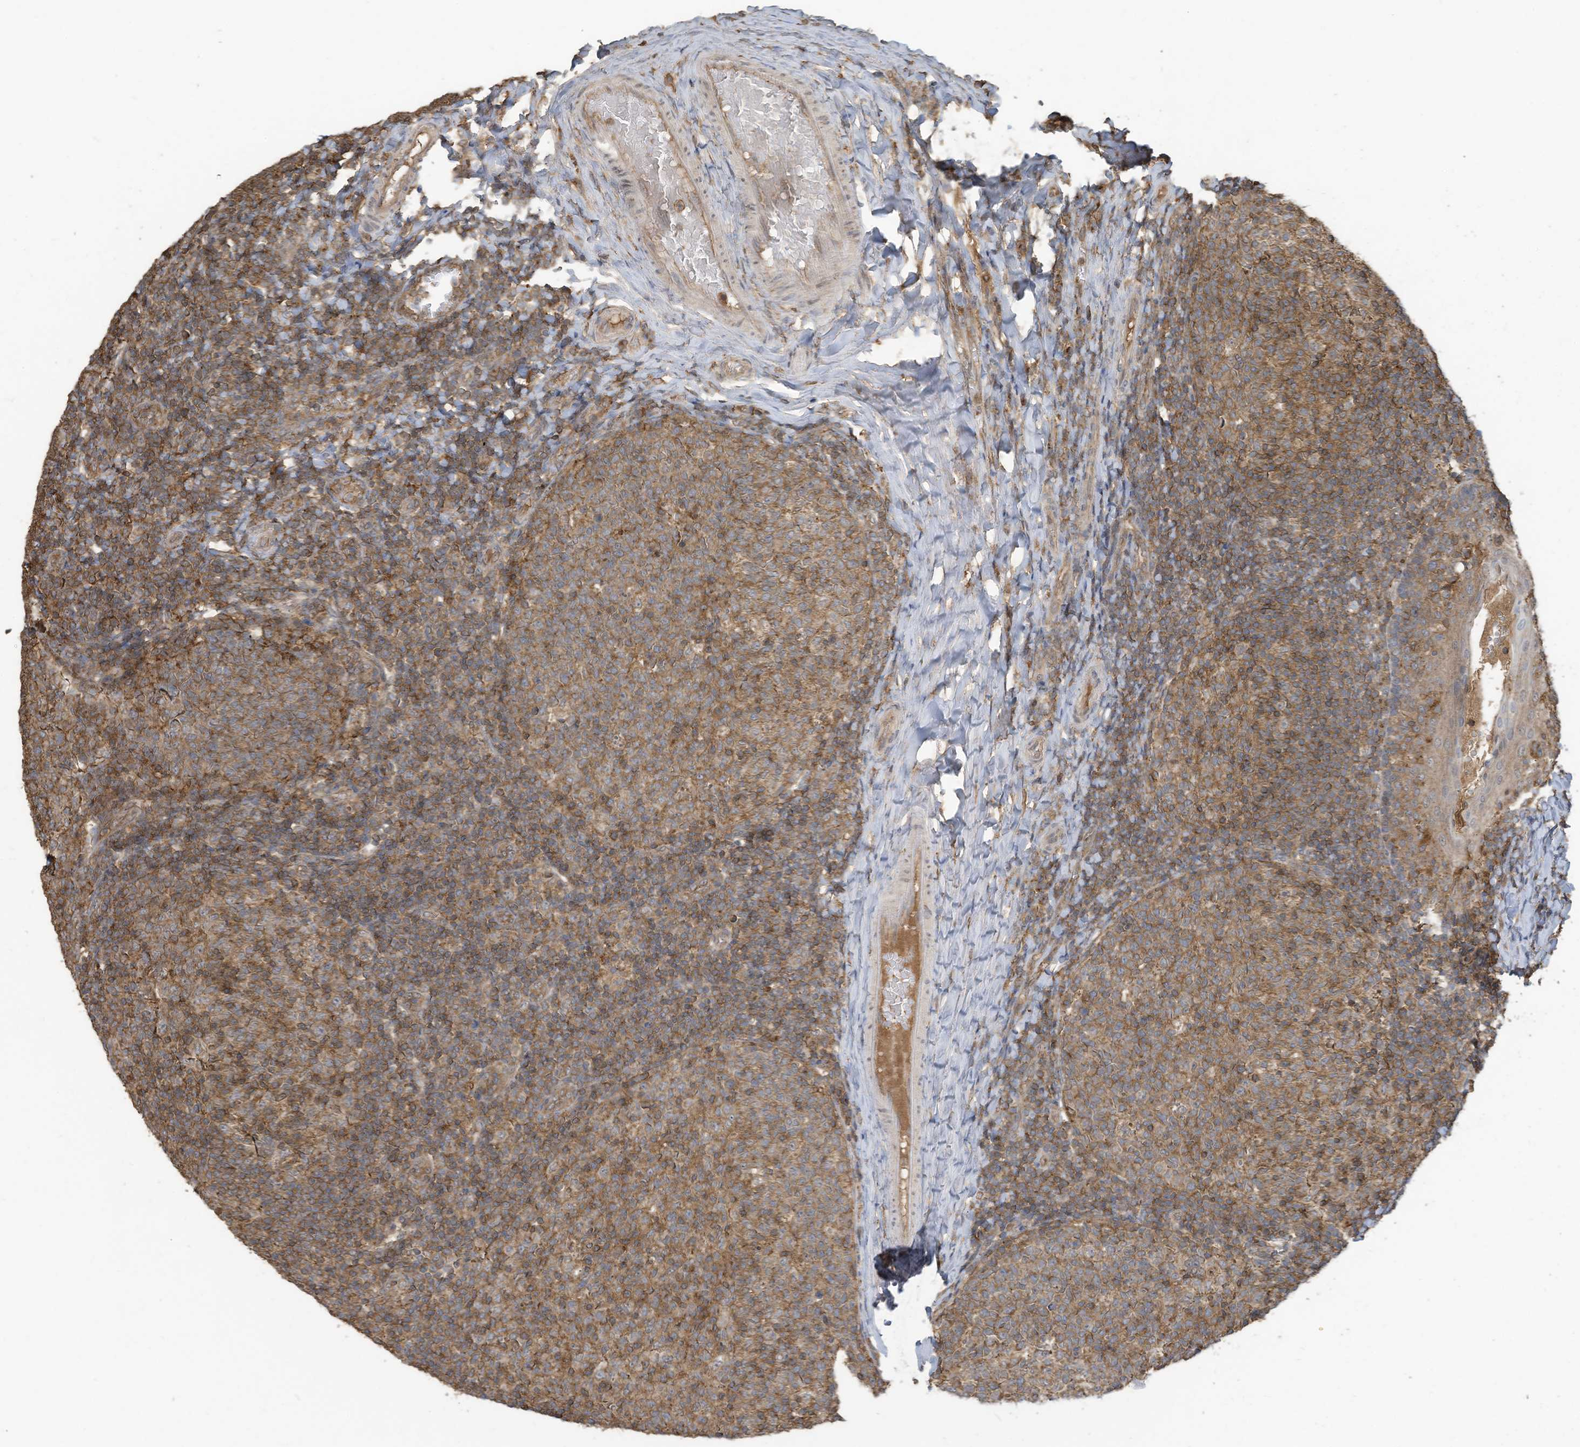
{"staining": {"intensity": "moderate", "quantity": ">75%", "location": "cytoplasmic/membranous"}, "tissue": "tonsil", "cell_type": "Germinal center cells", "image_type": "normal", "snomed": [{"axis": "morphology", "description": "Normal tissue, NOS"}, {"axis": "topography", "description": "Tonsil"}], "caption": "Protein staining reveals moderate cytoplasmic/membranous positivity in about >75% of germinal center cells in benign tonsil.", "gene": "COX10", "patient": {"sex": "female", "age": 19}}